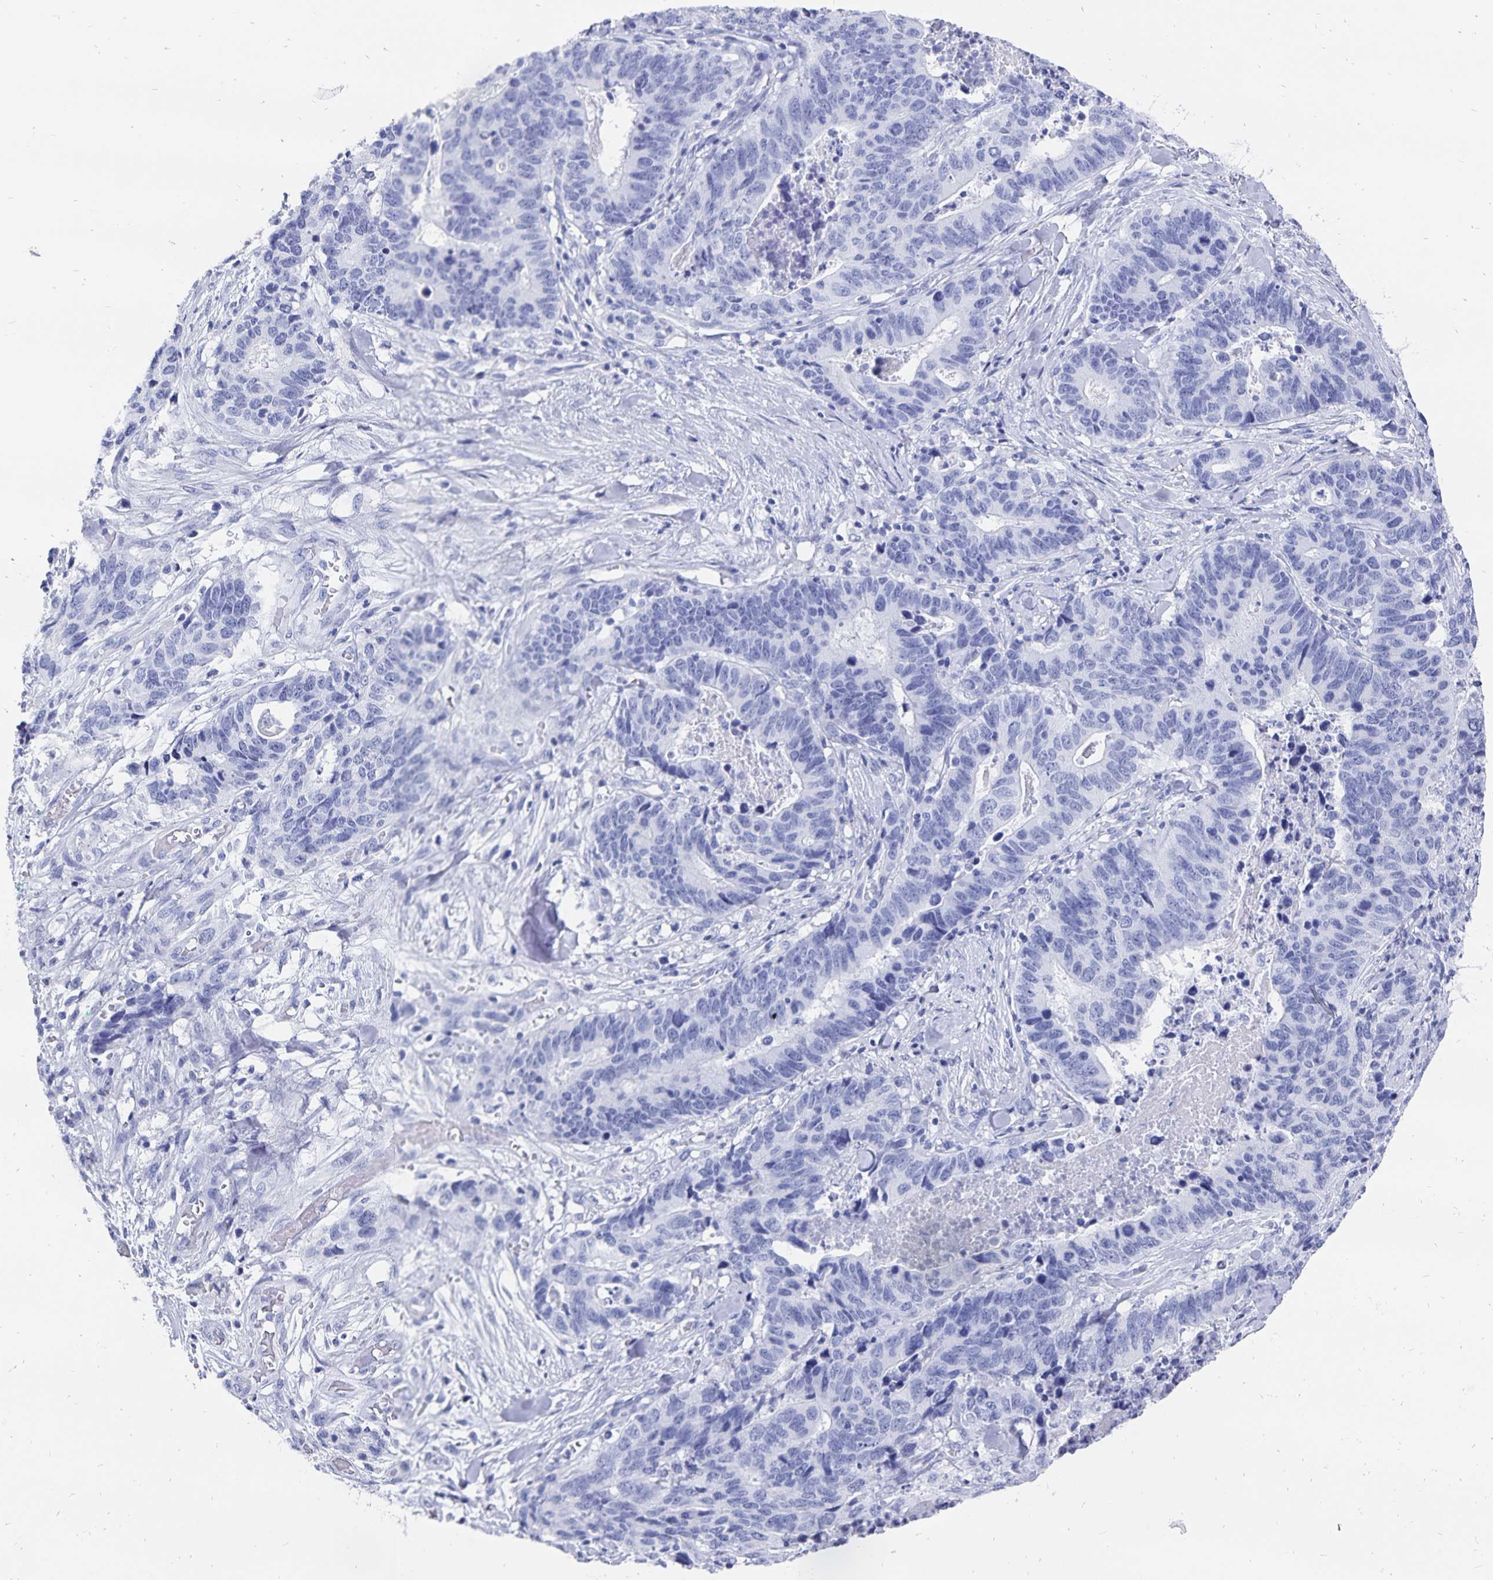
{"staining": {"intensity": "negative", "quantity": "none", "location": "none"}, "tissue": "stomach cancer", "cell_type": "Tumor cells", "image_type": "cancer", "snomed": [{"axis": "morphology", "description": "Adenocarcinoma, NOS"}, {"axis": "topography", "description": "Stomach, upper"}], "caption": "IHC of human adenocarcinoma (stomach) displays no expression in tumor cells.", "gene": "ADH1A", "patient": {"sex": "female", "age": 67}}